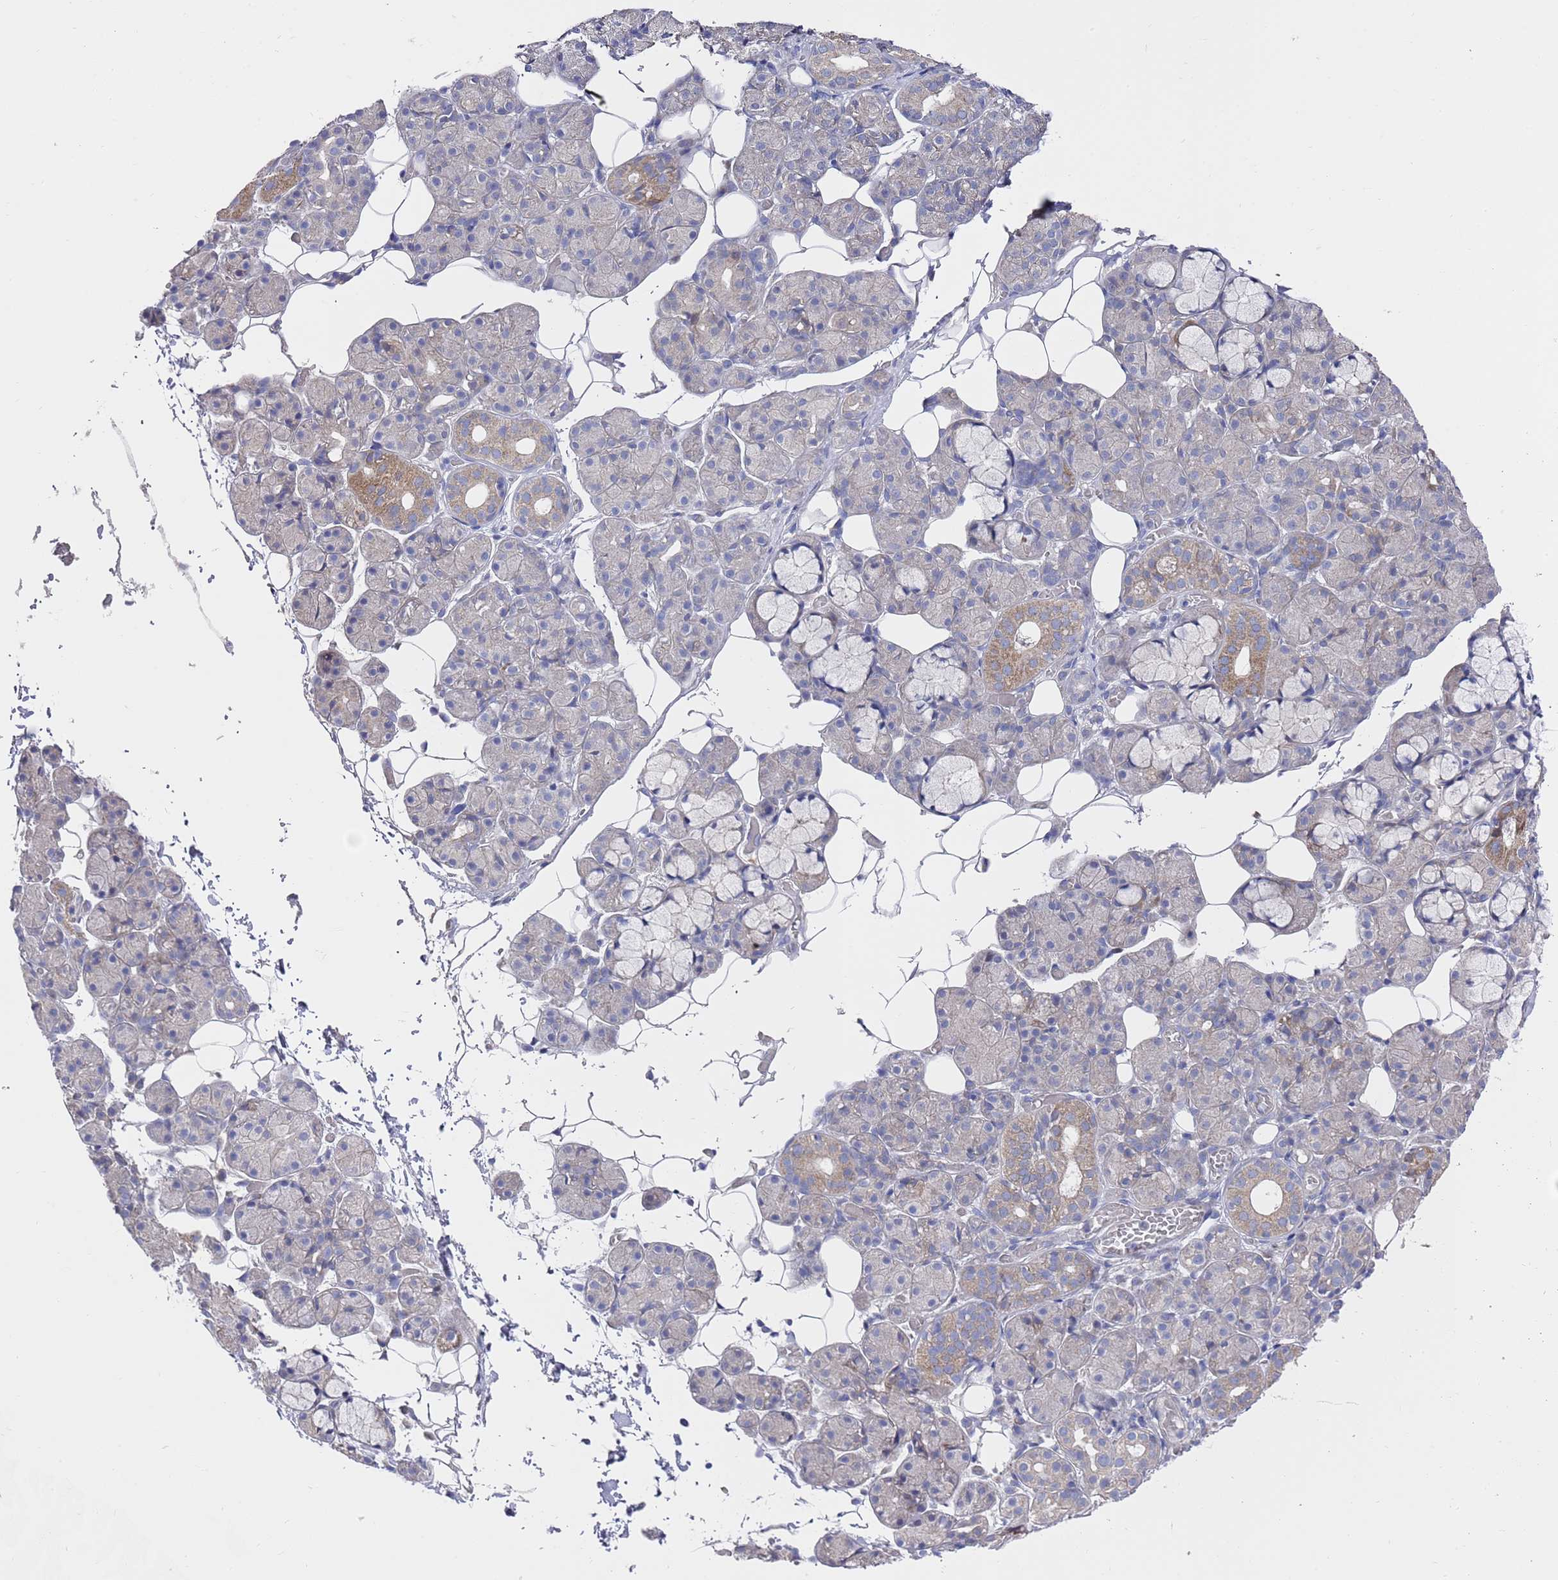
{"staining": {"intensity": "moderate", "quantity": "<25%", "location": "cytoplasmic/membranous"}, "tissue": "salivary gland", "cell_type": "Glandular cells", "image_type": "normal", "snomed": [{"axis": "morphology", "description": "Normal tissue, NOS"}, {"axis": "topography", "description": "Salivary gland"}], "caption": "A photomicrograph showing moderate cytoplasmic/membranous positivity in about <25% of glandular cells in benign salivary gland, as visualized by brown immunohistochemical staining.", "gene": "SCAPER", "patient": {"sex": "male", "age": 63}}